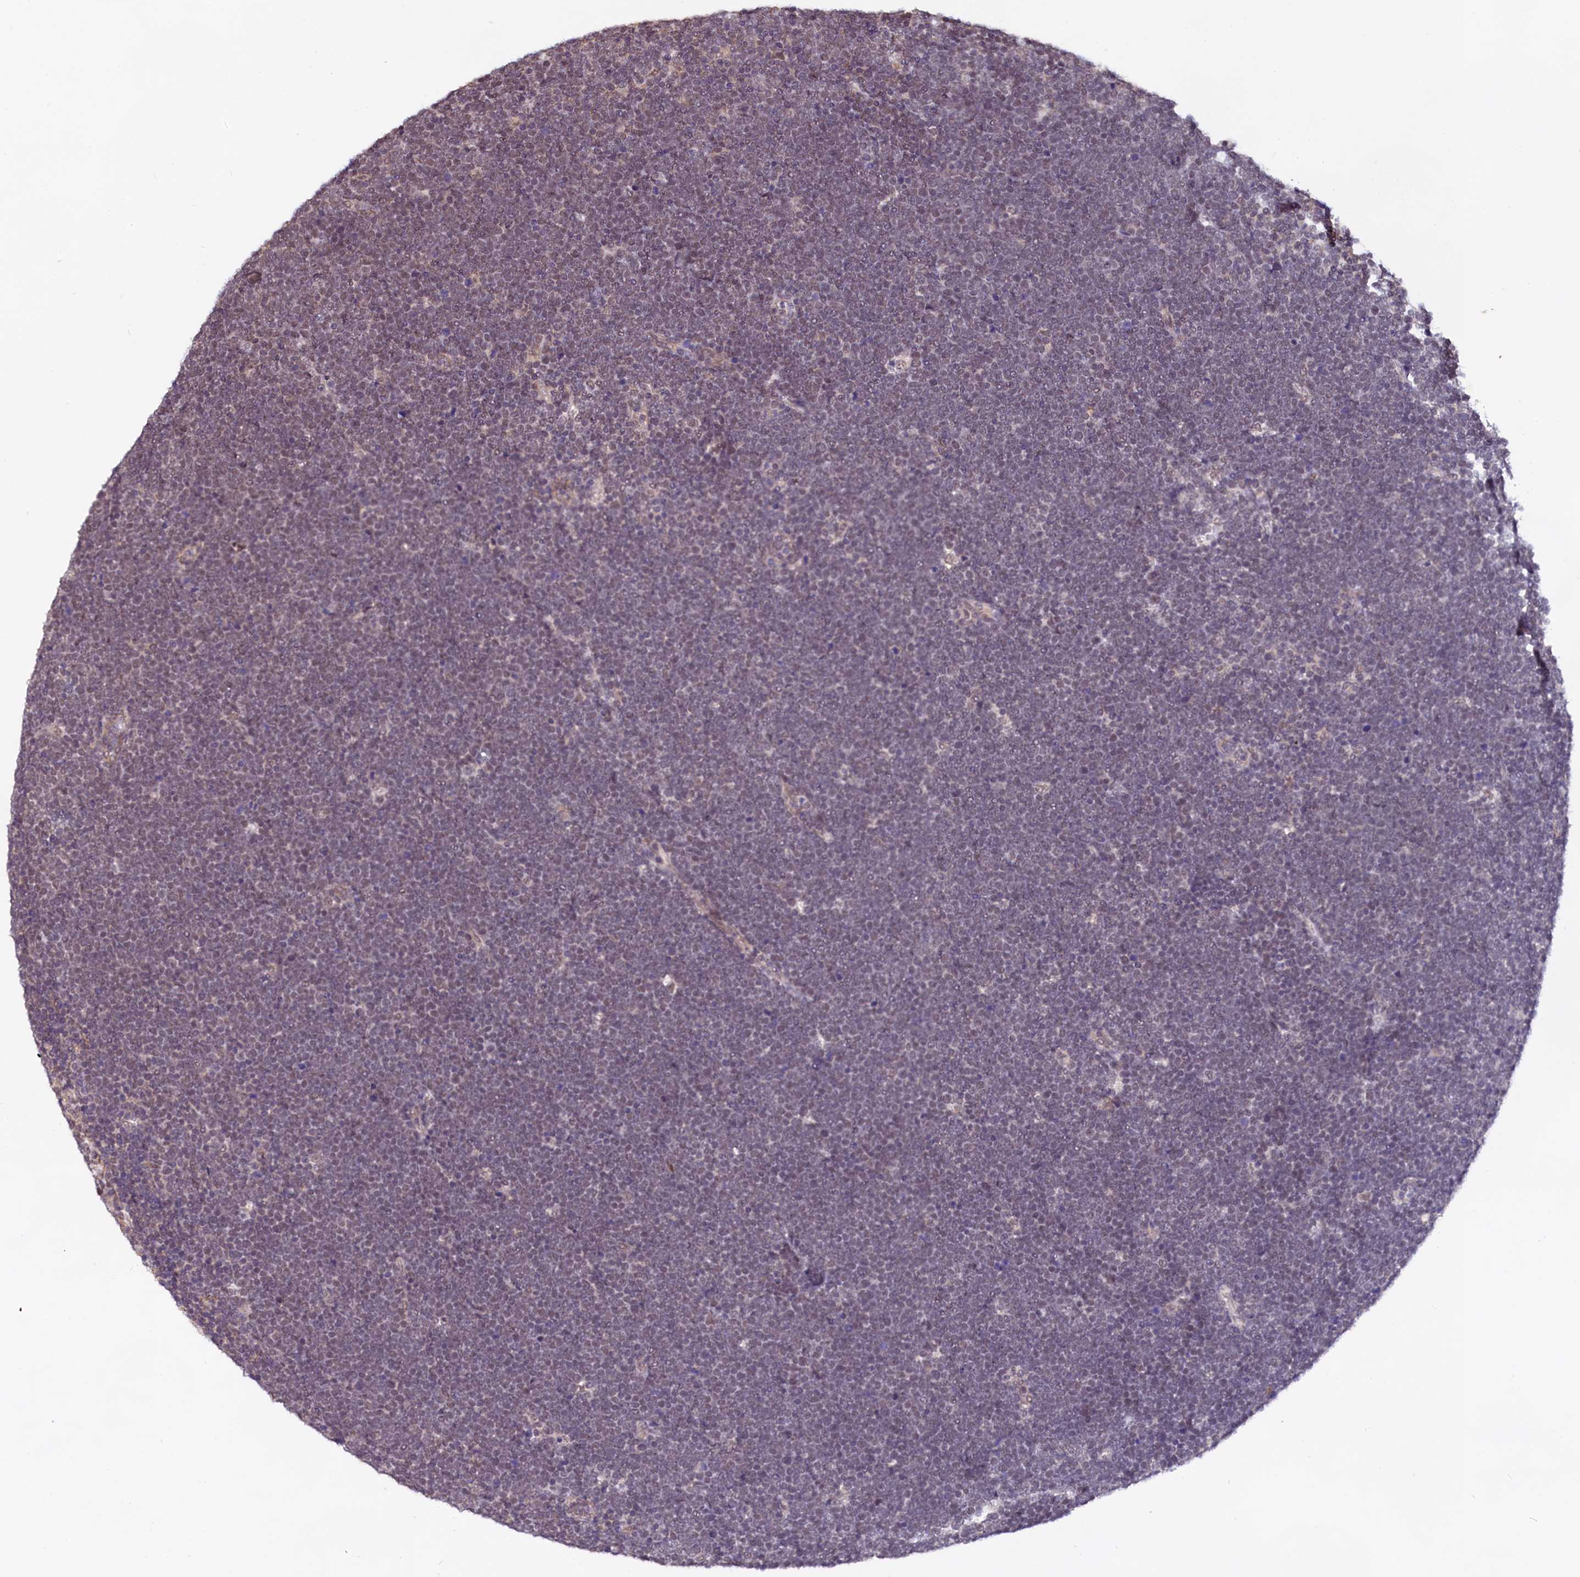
{"staining": {"intensity": "weak", "quantity": "25%-75%", "location": "nuclear"}, "tissue": "lymphoma", "cell_type": "Tumor cells", "image_type": "cancer", "snomed": [{"axis": "morphology", "description": "Malignant lymphoma, non-Hodgkin's type, High grade"}, {"axis": "topography", "description": "Lymph node"}], "caption": "Weak nuclear protein staining is appreciated in about 25%-75% of tumor cells in malignant lymphoma, non-Hodgkin's type (high-grade).", "gene": "ZC3H4", "patient": {"sex": "male", "age": 13}}